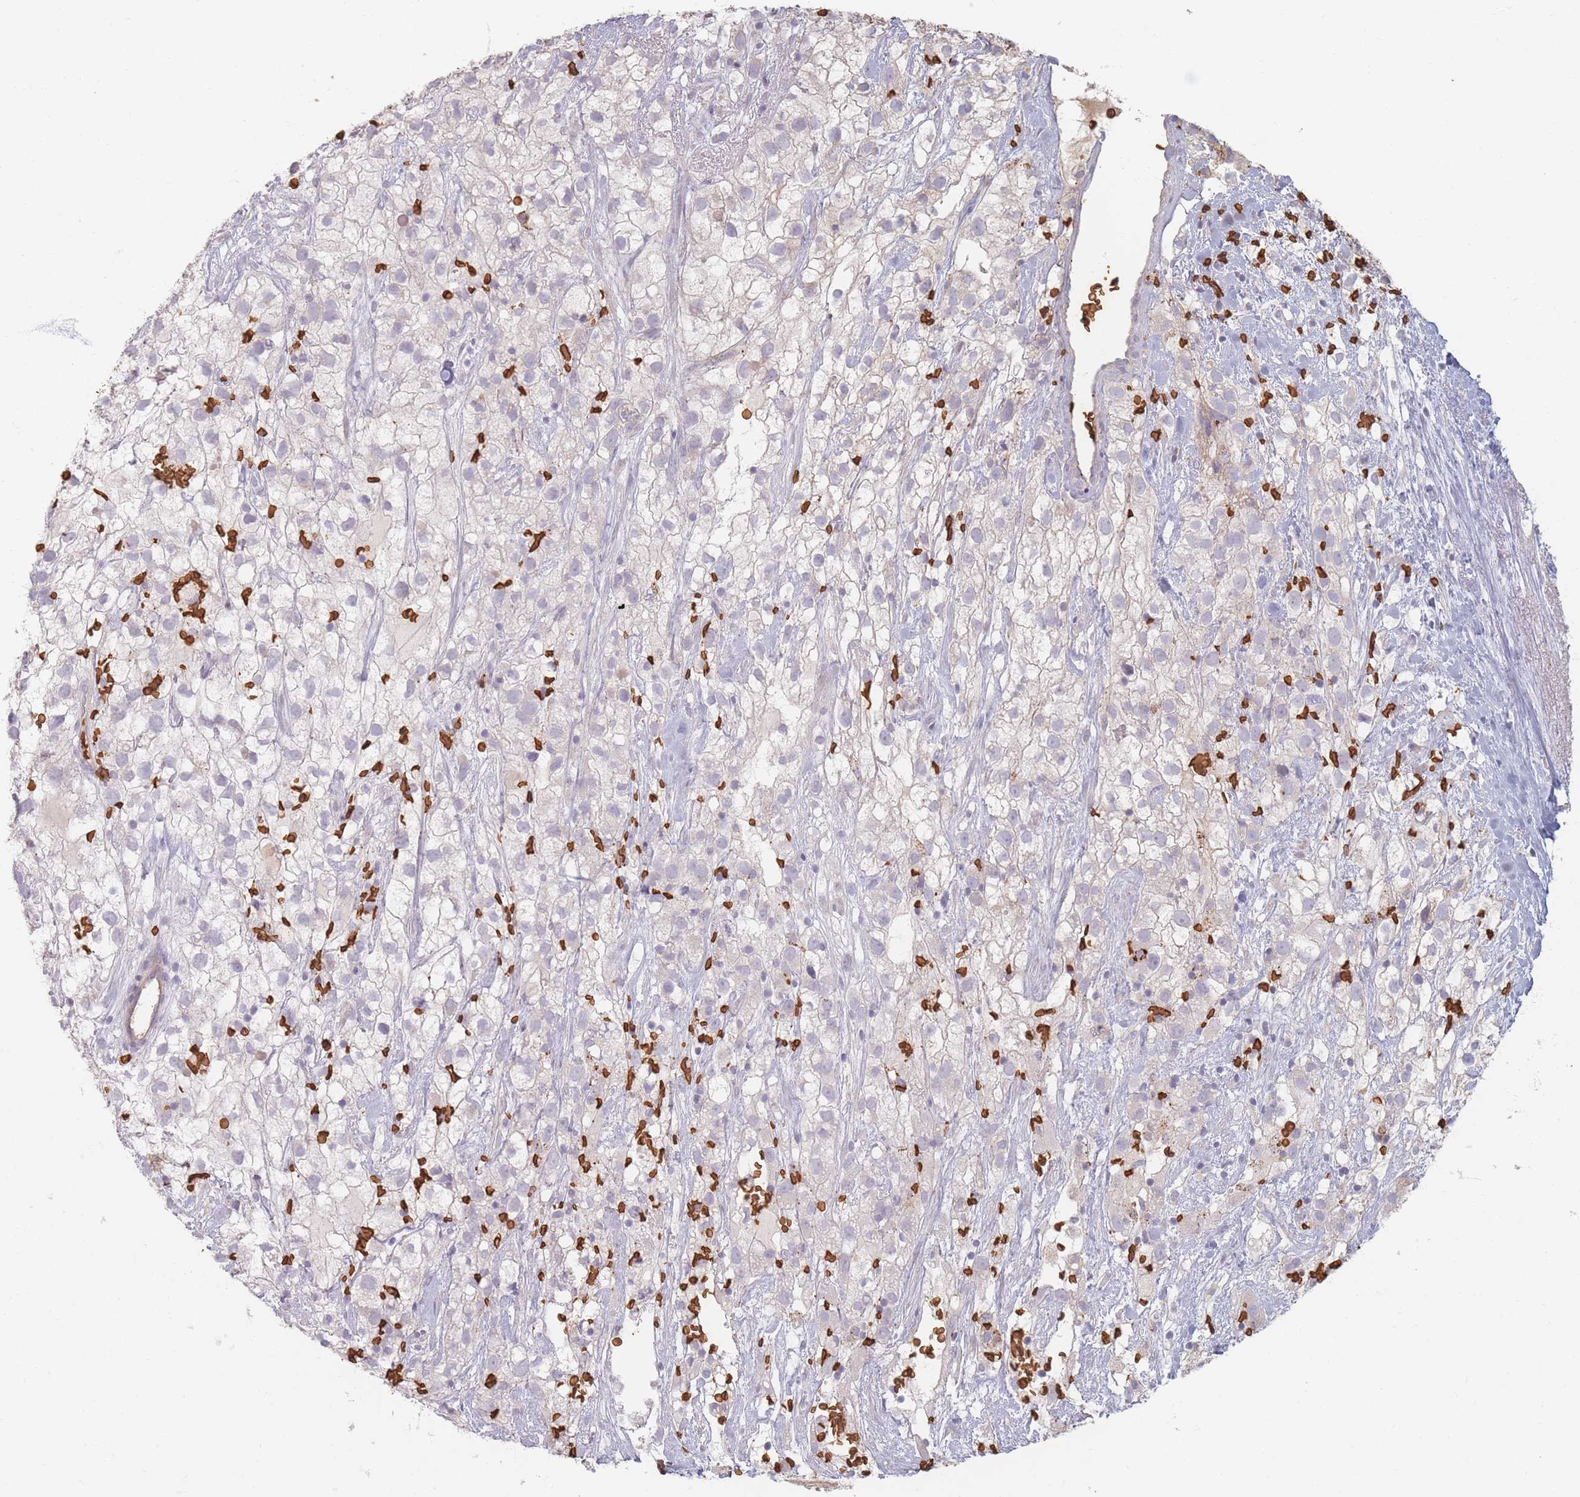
{"staining": {"intensity": "negative", "quantity": "none", "location": "none"}, "tissue": "renal cancer", "cell_type": "Tumor cells", "image_type": "cancer", "snomed": [{"axis": "morphology", "description": "Adenocarcinoma, NOS"}, {"axis": "topography", "description": "Kidney"}], "caption": "Histopathology image shows no protein positivity in tumor cells of renal adenocarcinoma tissue.", "gene": "SLC2A6", "patient": {"sex": "male", "age": 59}}